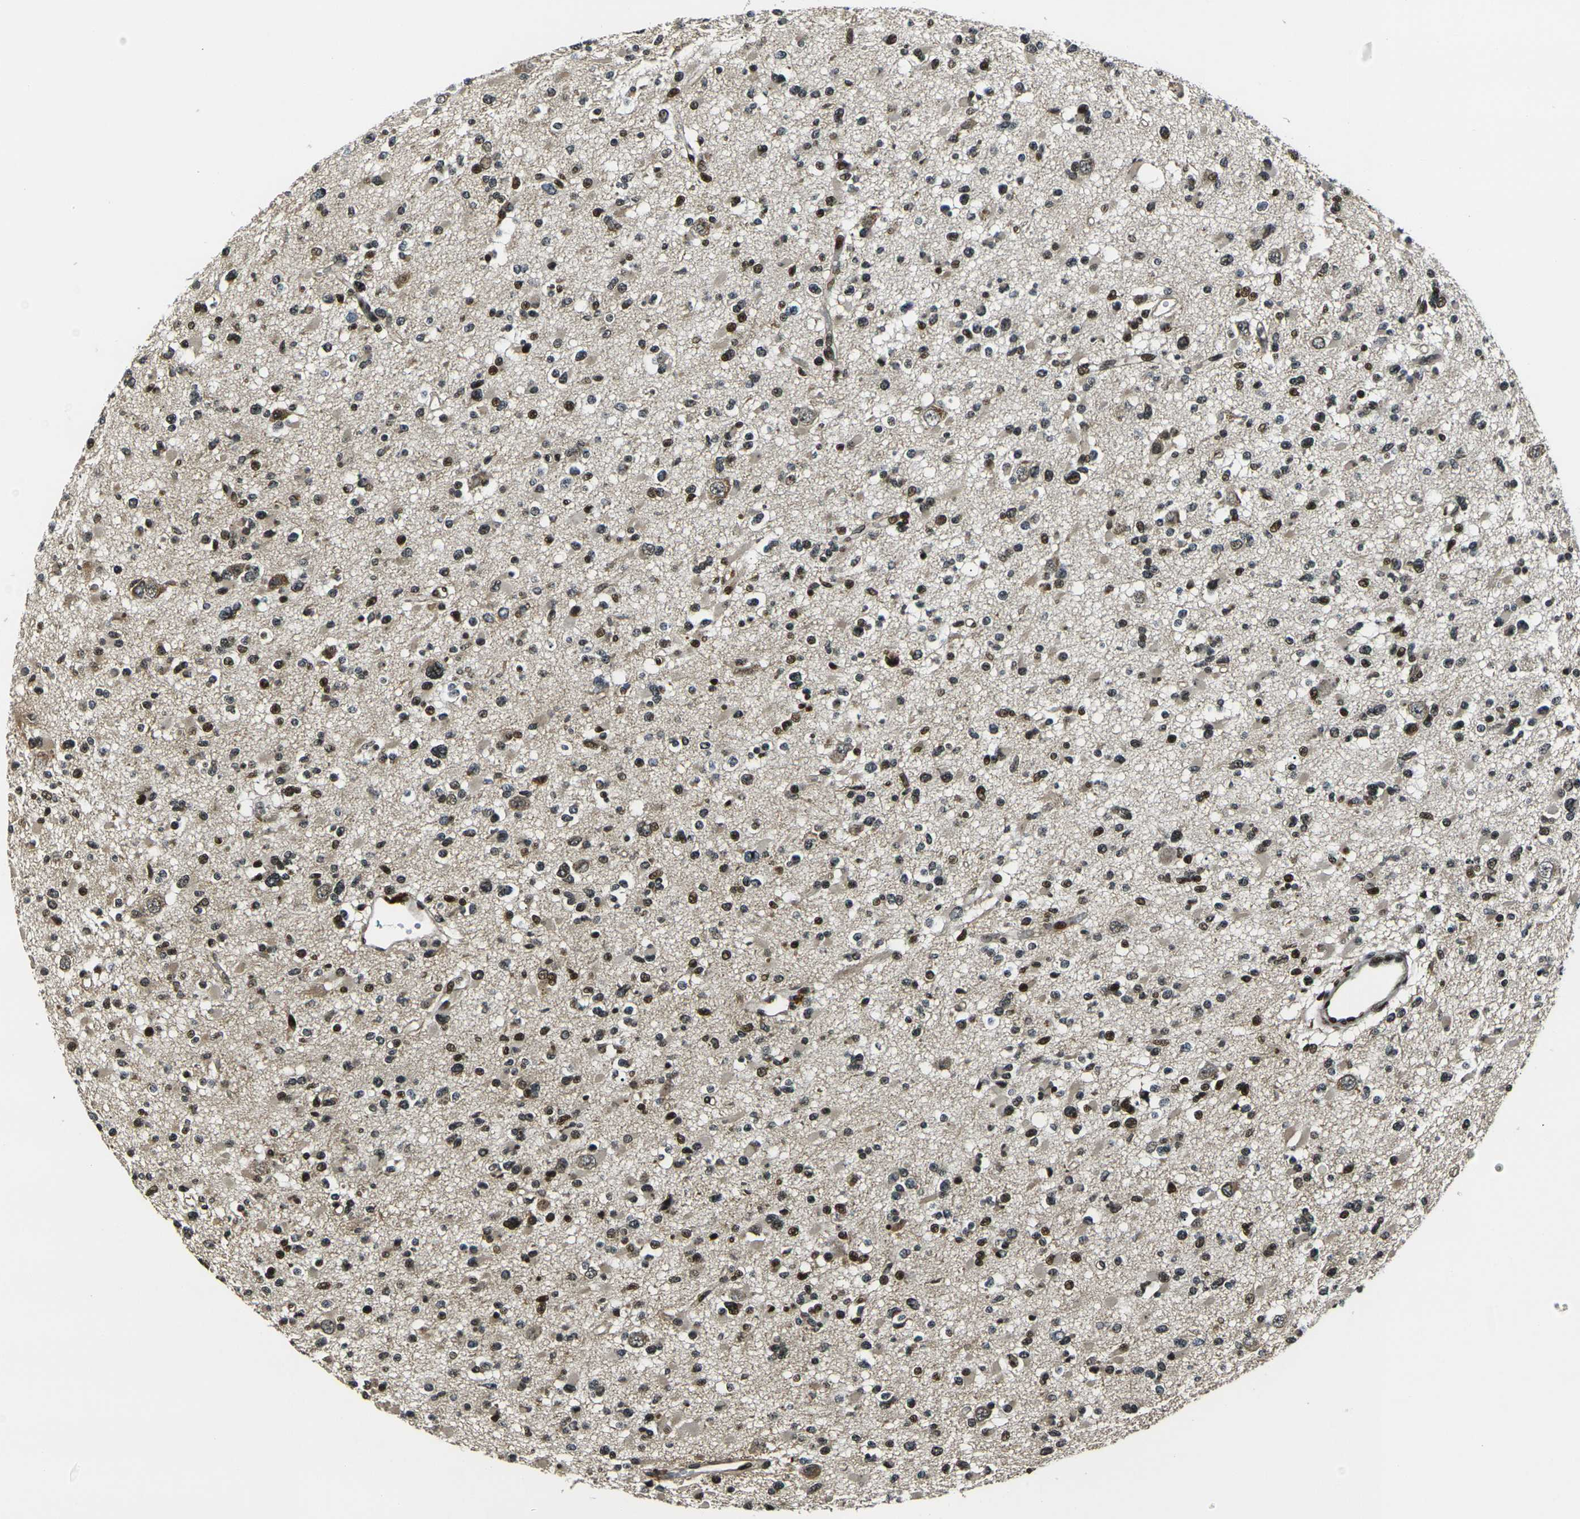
{"staining": {"intensity": "moderate", "quantity": ">75%", "location": "nuclear"}, "tissue": "glioma", "cell_type": "Tumor cells", "image_type": "cancer", "snomed": [{"axis": "morphology", "description": "Glioma, malignant, Low grade"}, {"axis": "topography", "description": "Brain"}], "caption": "Approximately >75% of tumor cells in low-grade glioma (malignant) exhibit moderate nuclear protein positivity as visualized by brown immunohistochemical staining.", "gene": "ACTL6A", "patient": {"sex": "female", "age": 22}}